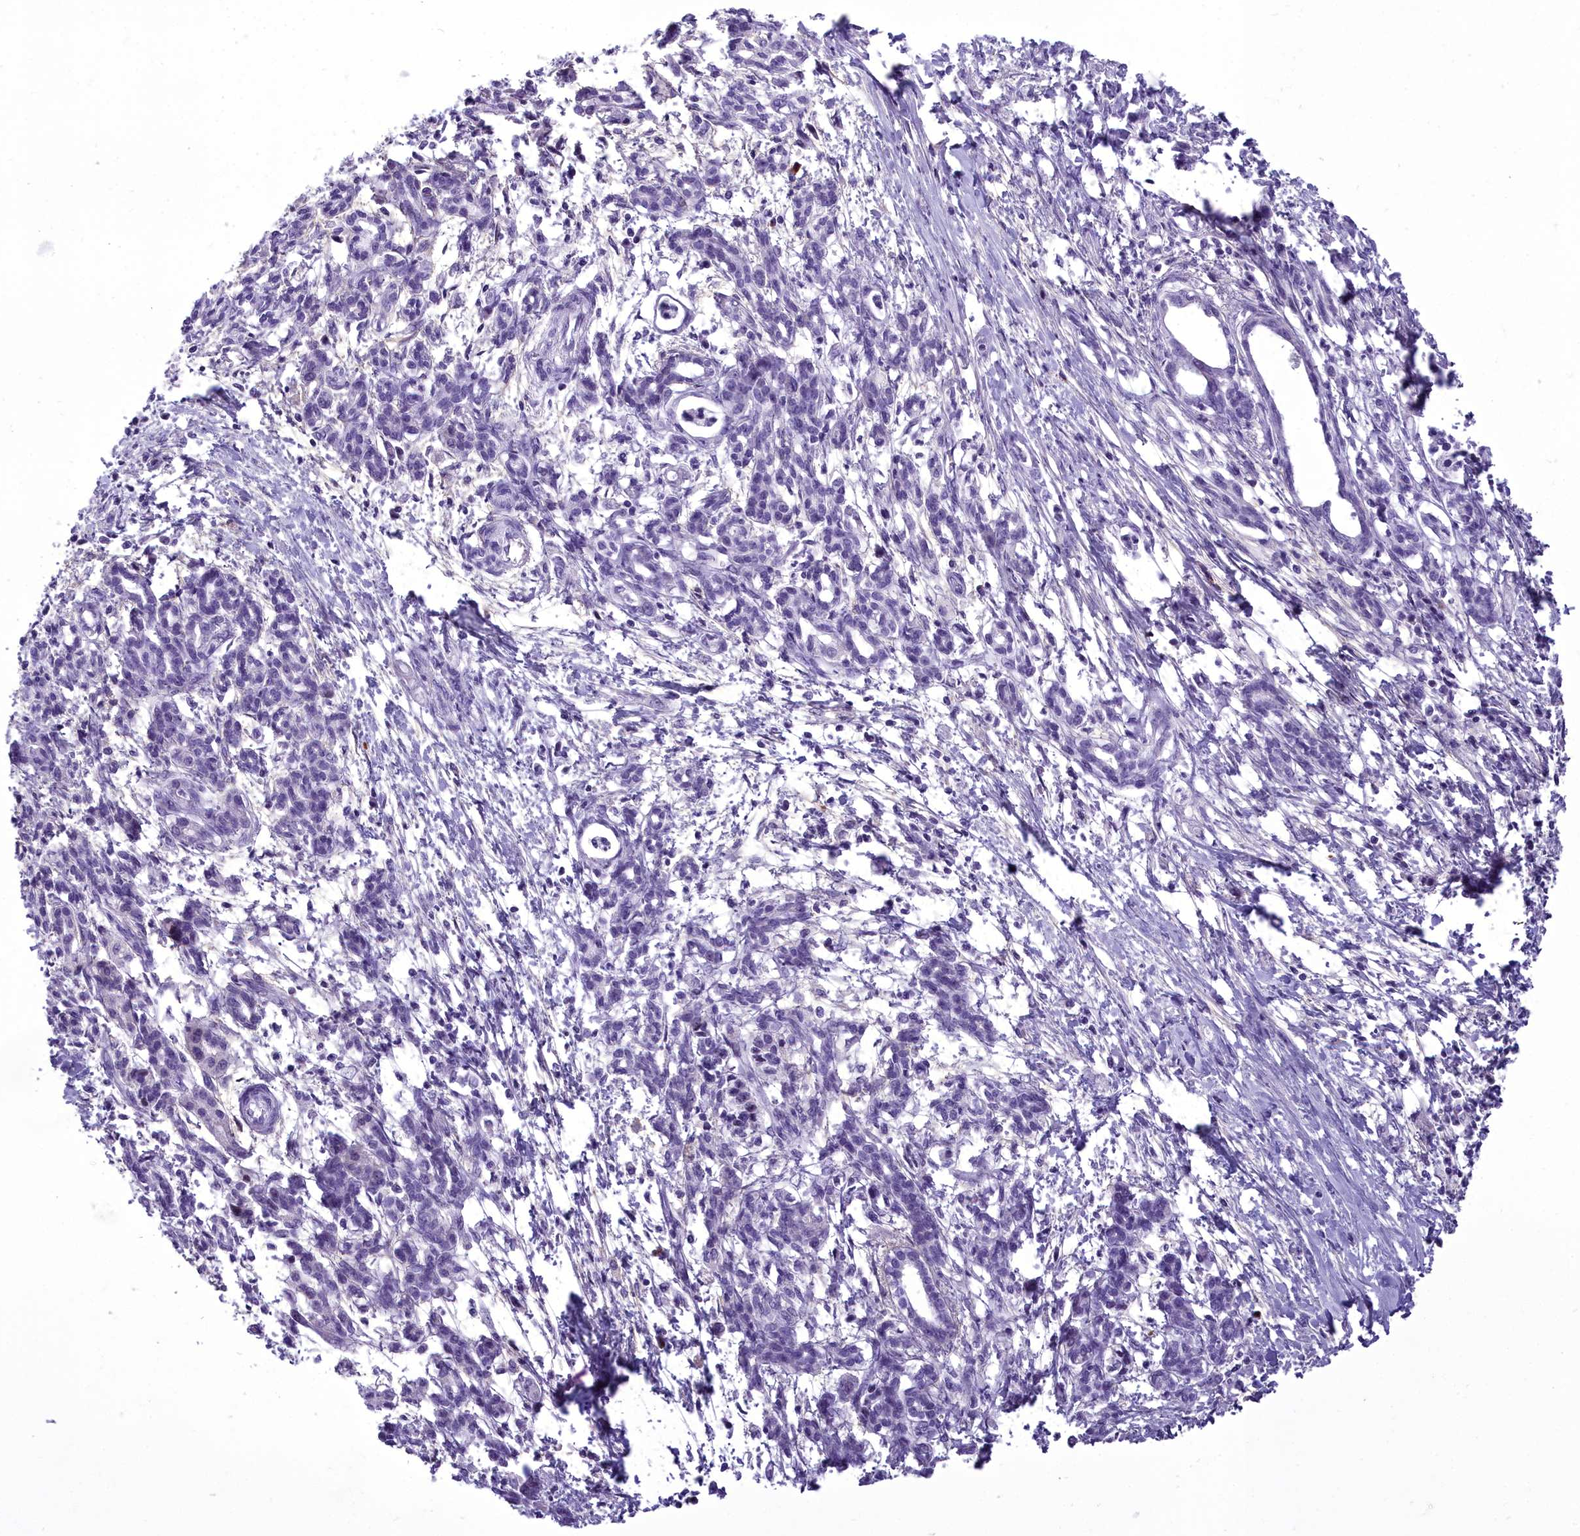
{"staining": {"intensity": "negative", "quantity": "none", "location": "none"}, "tissue": "pancreatic cancer", "cell_type": "Tumor cells", "image_type": "cancer", "snomed": [{"axis": "morphology", "description": "Adenocarcinoma, NOS"}, {"axis": "topography", "description": "Pancreas"}], "caption": "Immunohistochemistry micrograph of neoplastic tissue: human pancreatic cancer (adenocarcinoma) stained with DAB exhibits no significant protein staining in tumor cells.", "gene": "OSTN", "patient": {"sex": "female", "age": 55}}